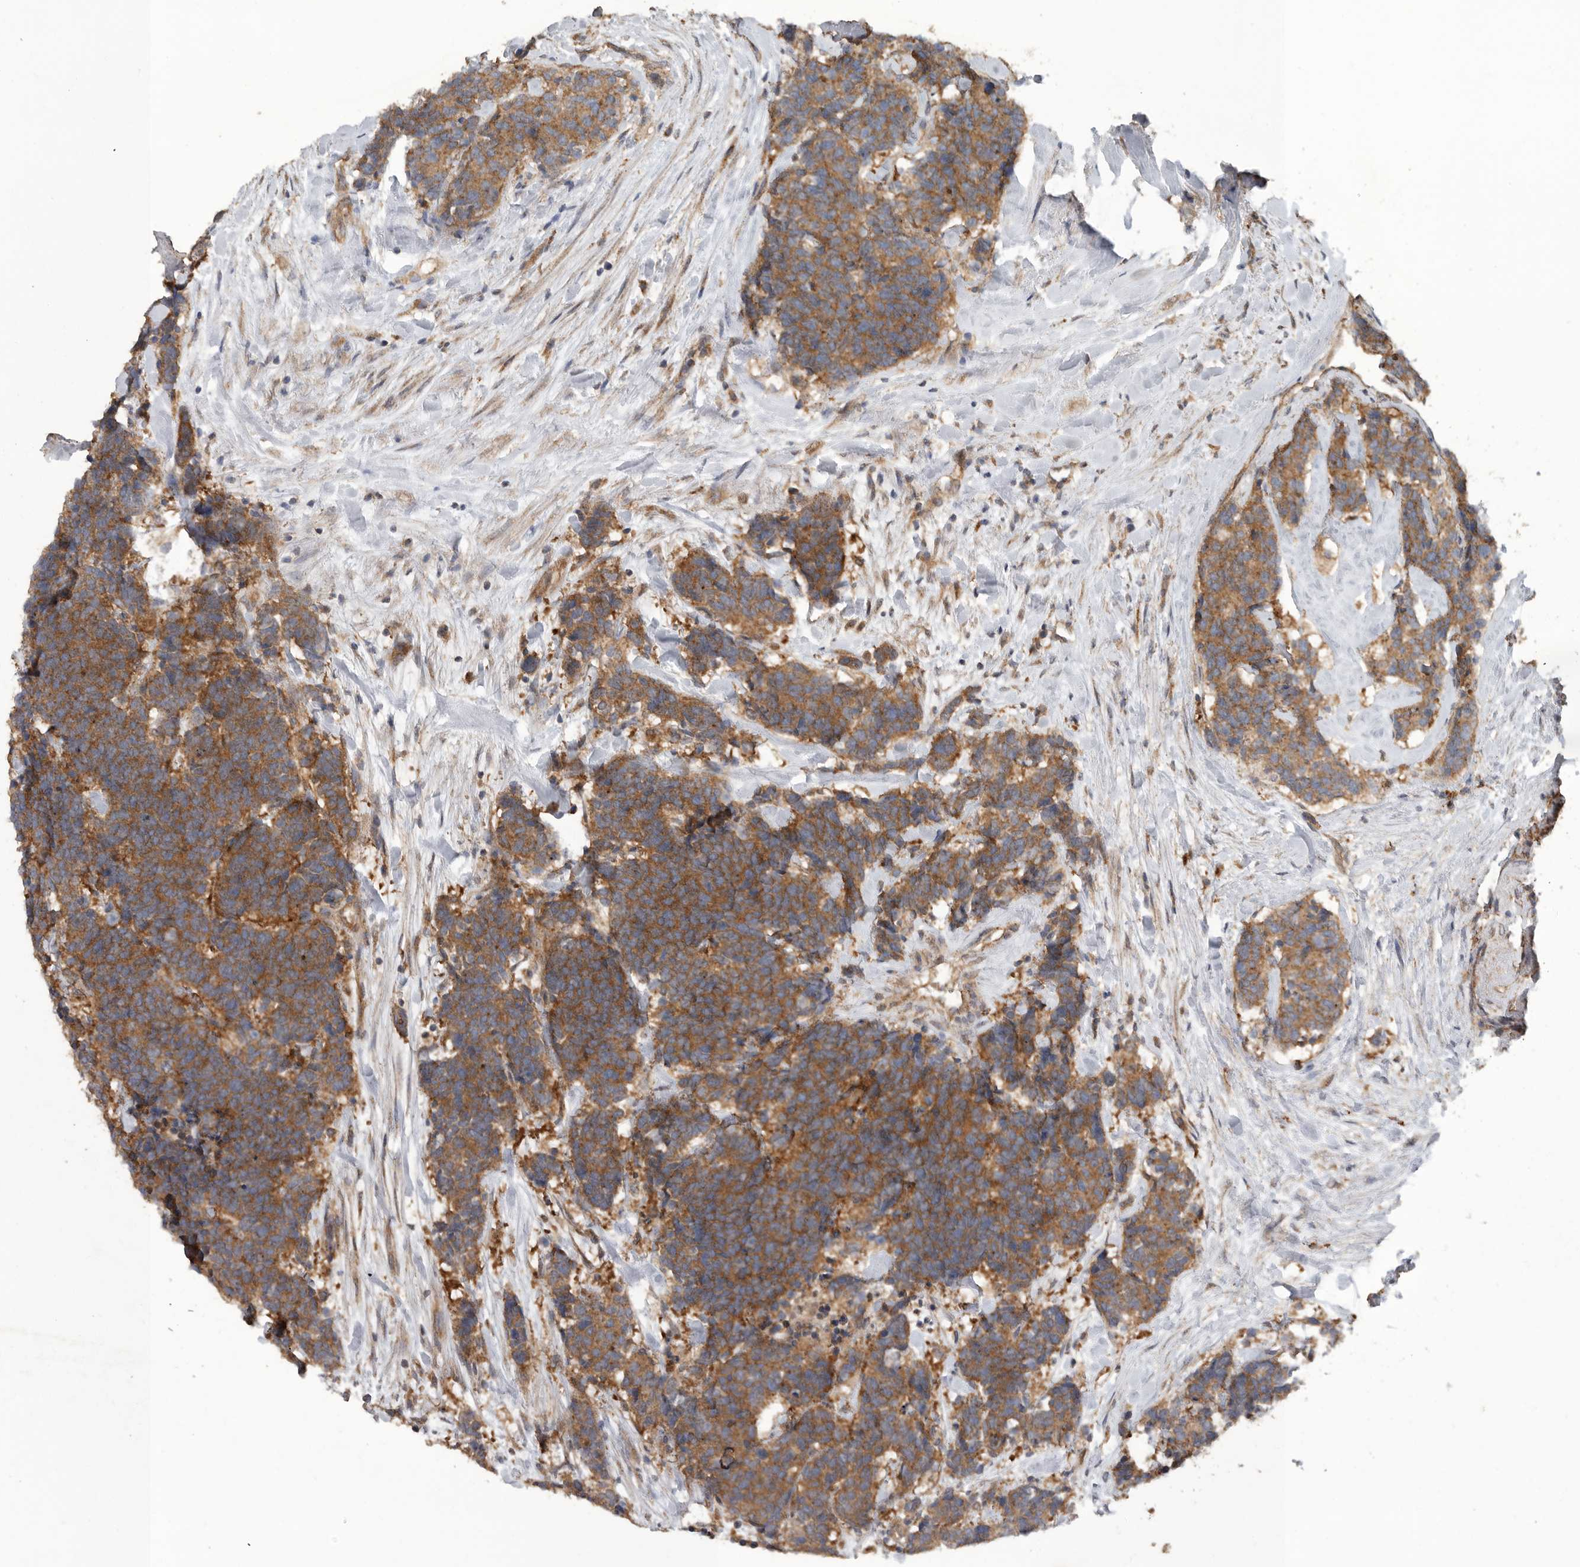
{"staining": {"intensity": "strong", "quantity": ">75%", "location": "cytoplasmic/membranous"}, "tissue": "carcinoid", "cell_type": "Tumor cells", "image_type": "cancer", "snomed": [{"axis": "morphology", "description": "Carcinoma, NOS"}, {"axis": "morphology", "description": "Carcinoid, malignant, NOS"}, {"axis": "topography", "description": "Urinary bladder"}], "caption": "Immunohistochemistry of carcinoma shows high levels of strong cytoplasmic/membranous positivity in about >75% of tumor cells. Using DAB (3,3'-diaminobenzidine) (brown) and hematoxylin (blue) stains, captured at high magnification using brightfield microscopy.", "gene": "PODXL2", "patient": {"sex": "male", "age": 57}}